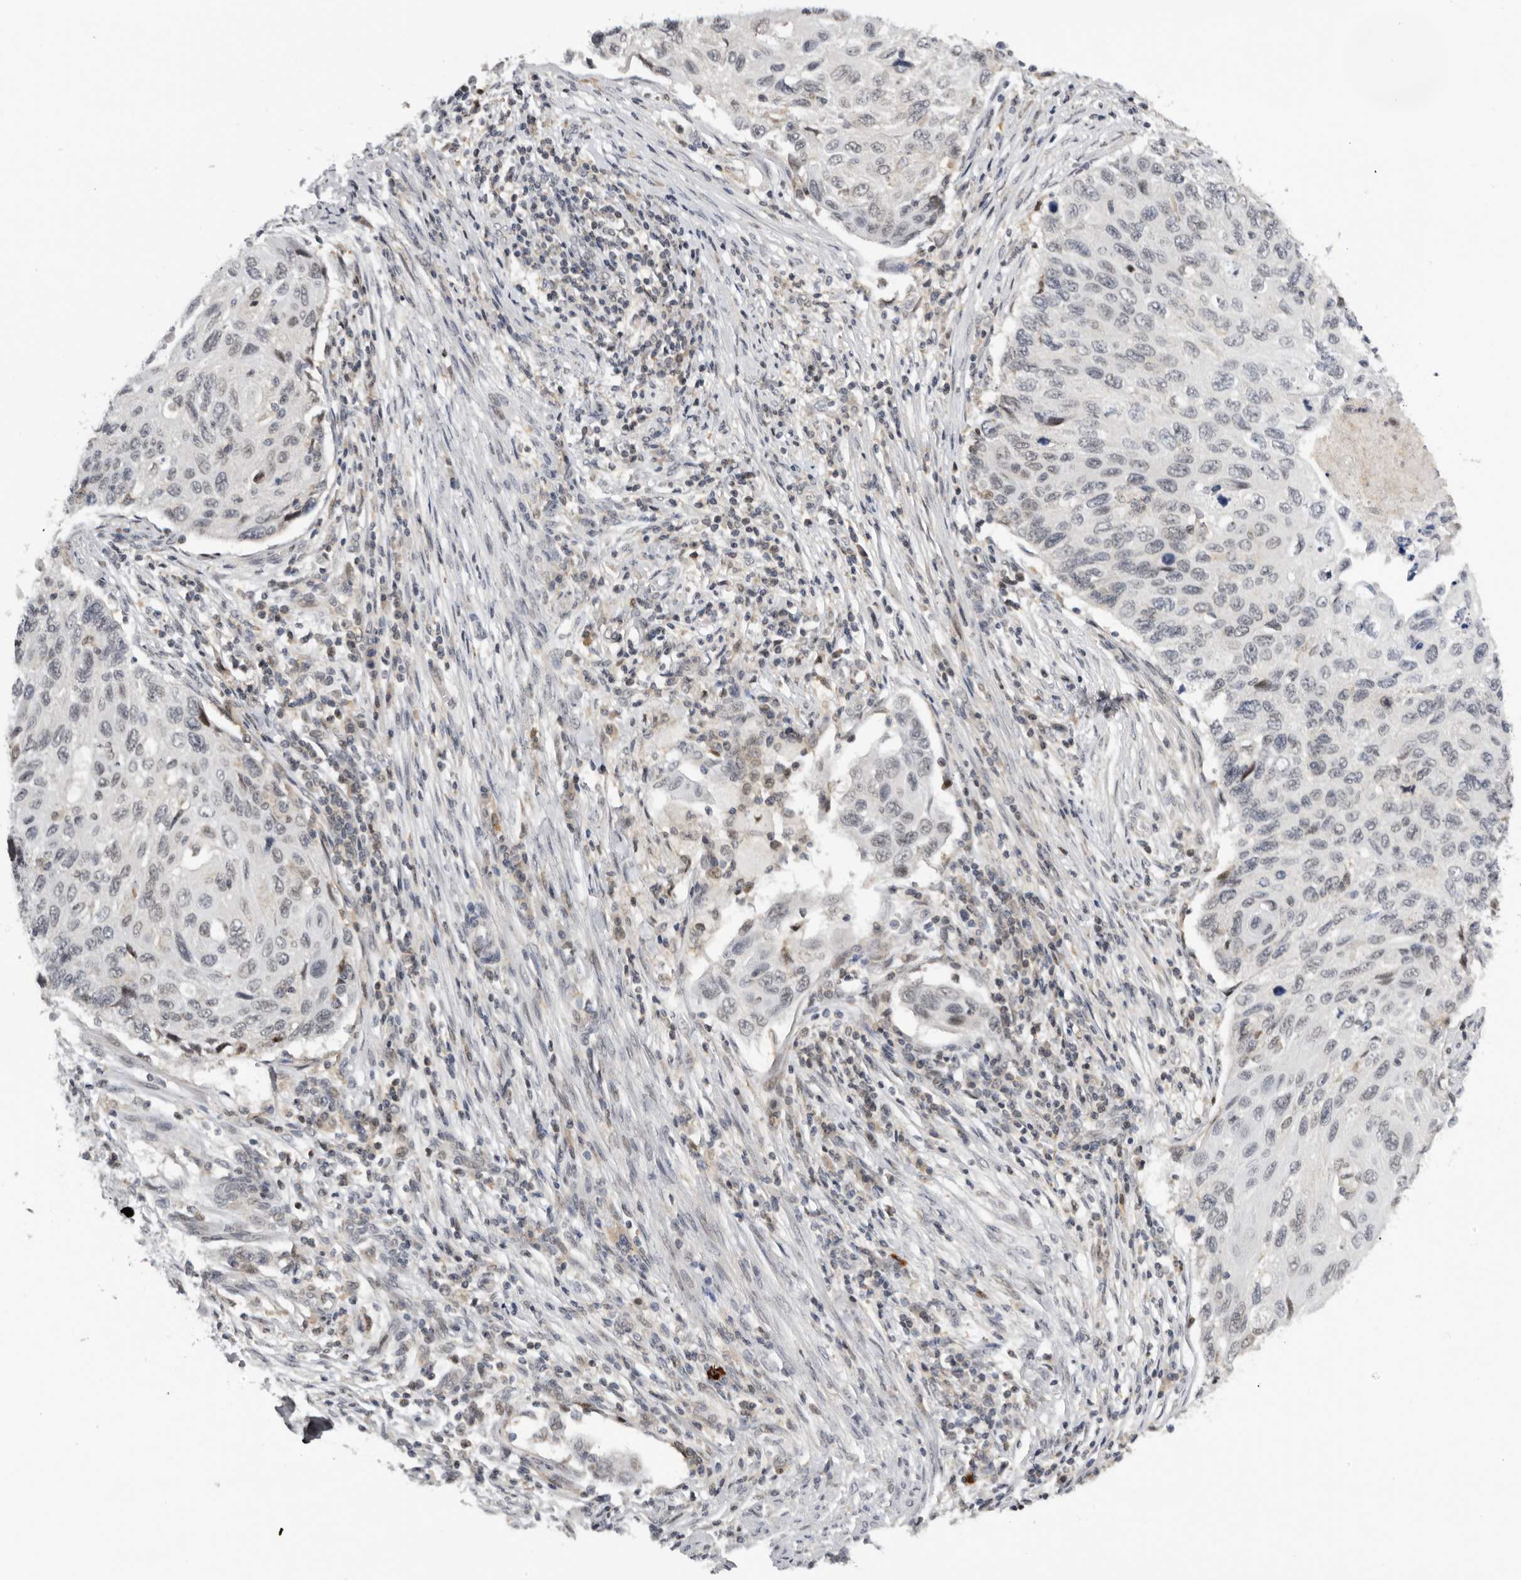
{"staining": {"intensity": "negative", "quantity": "none", "location": "none"}, "tissue": "cervical cancer", "cell_type": "Tumor cells", "image_type": "cancer", "snomed": [{"axis": "morphology", "description": "Squamous cell carcinoma, NOS"}, {"axis": "topography", "description": "Cervix"}], "caption": "This is an immunohistochemistry histopathology image of human cervical cancer (squamous cell carcinoma). There is no positivity in tumor cells.", "gene": "KIF2B", "patient": {"sex": "female", "age": 70}}